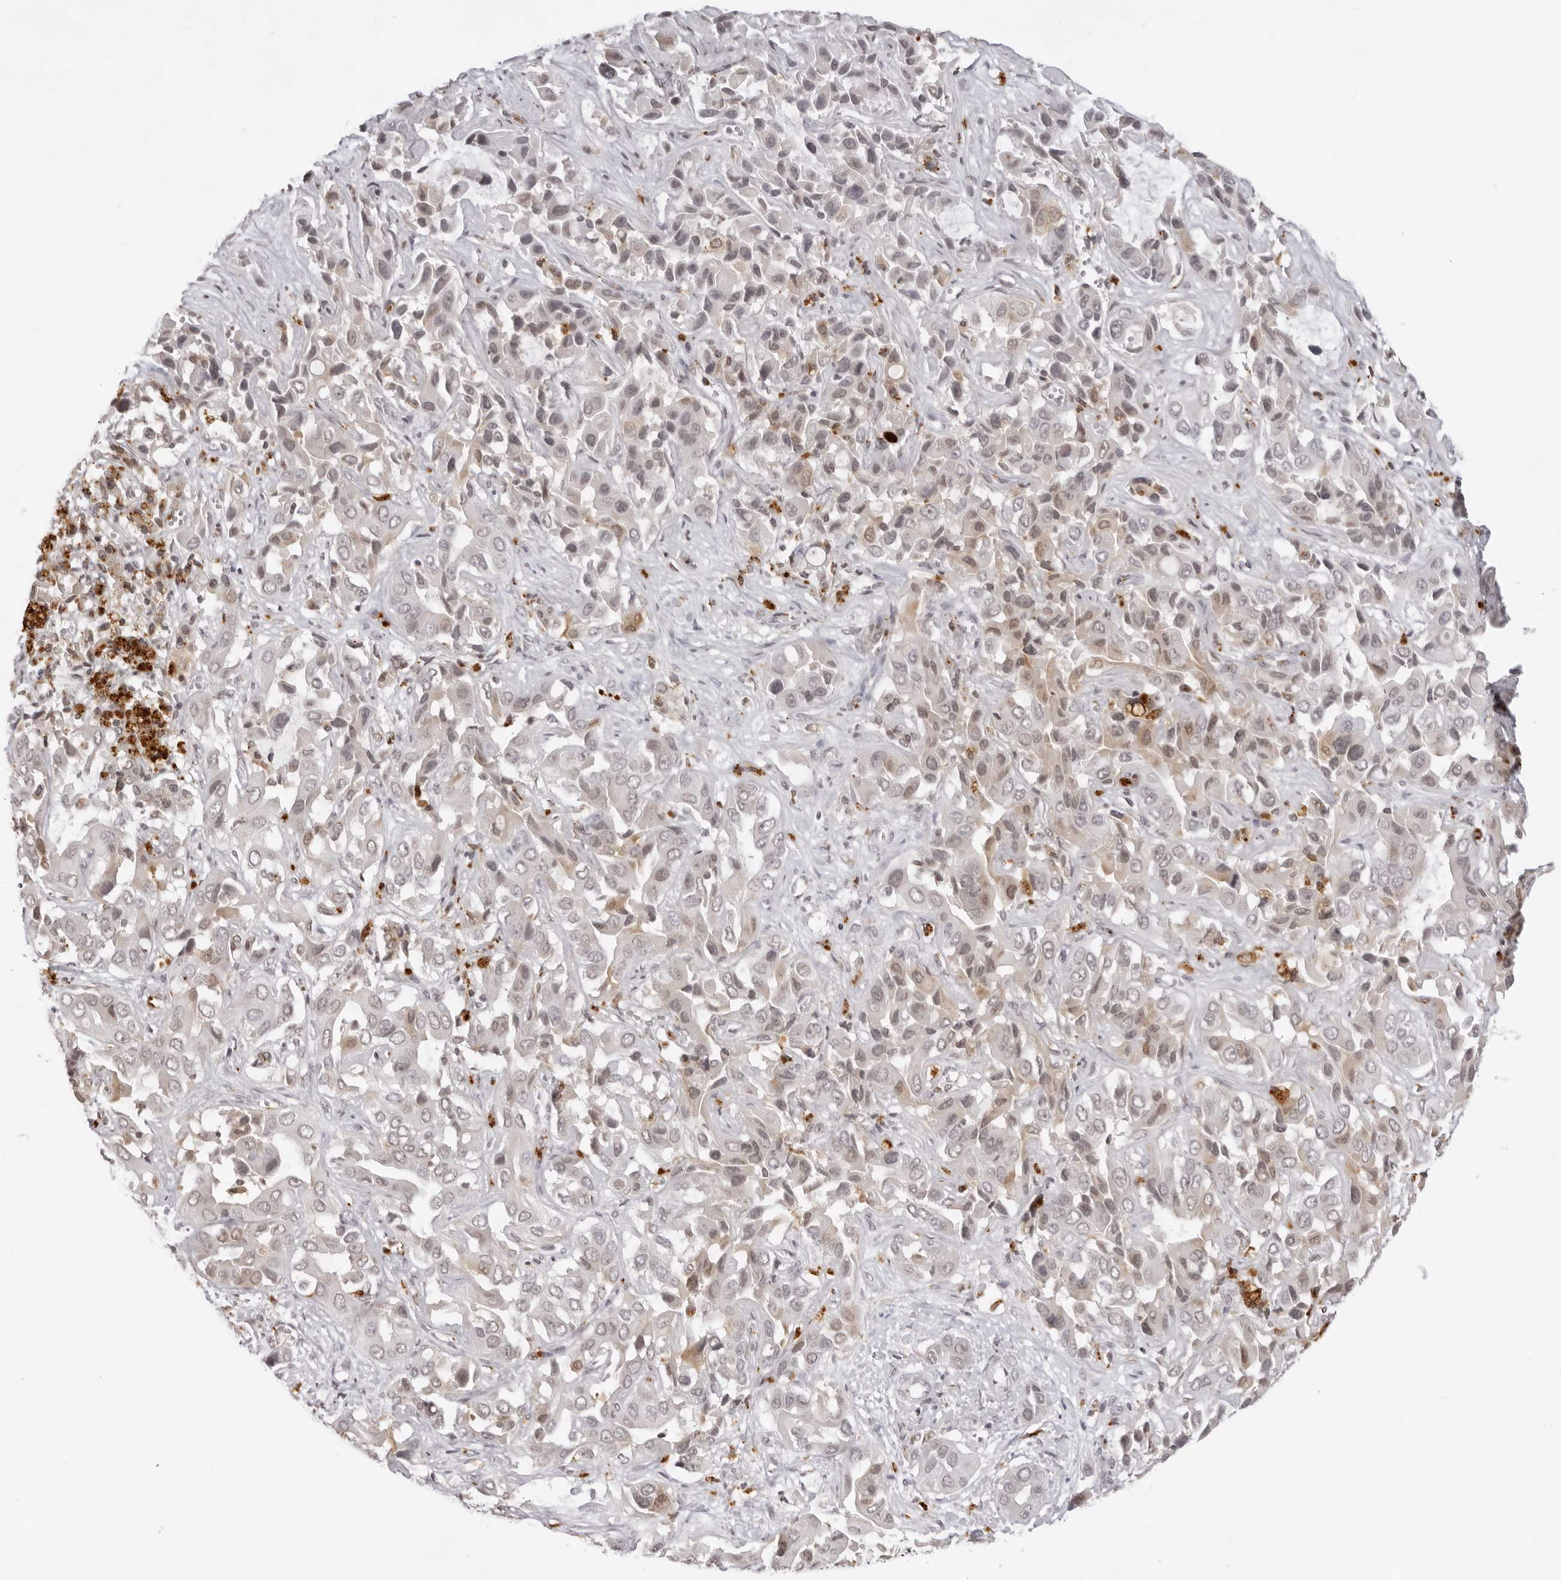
{"staining": {"intensity": "negative", "quantity": "none", "location": "none"}, "tissue": "liver cancer", "cell_type": "Tumor cells", "image_type": "cancer", "snomed": [{"axis": "morphology", "description": "Cholangiocarcinoma"}, {"axis": "topography", "description": "Liver"}], "caption": "A high-resolution photomicrograph shows immunohistochemistry (IHC) staining of liver cancer (cholangiocarcinoma), which exhibits no significant staining in tumor cells.", "gene": "NTM", "patient": {"sex": "female", "age": 52}}